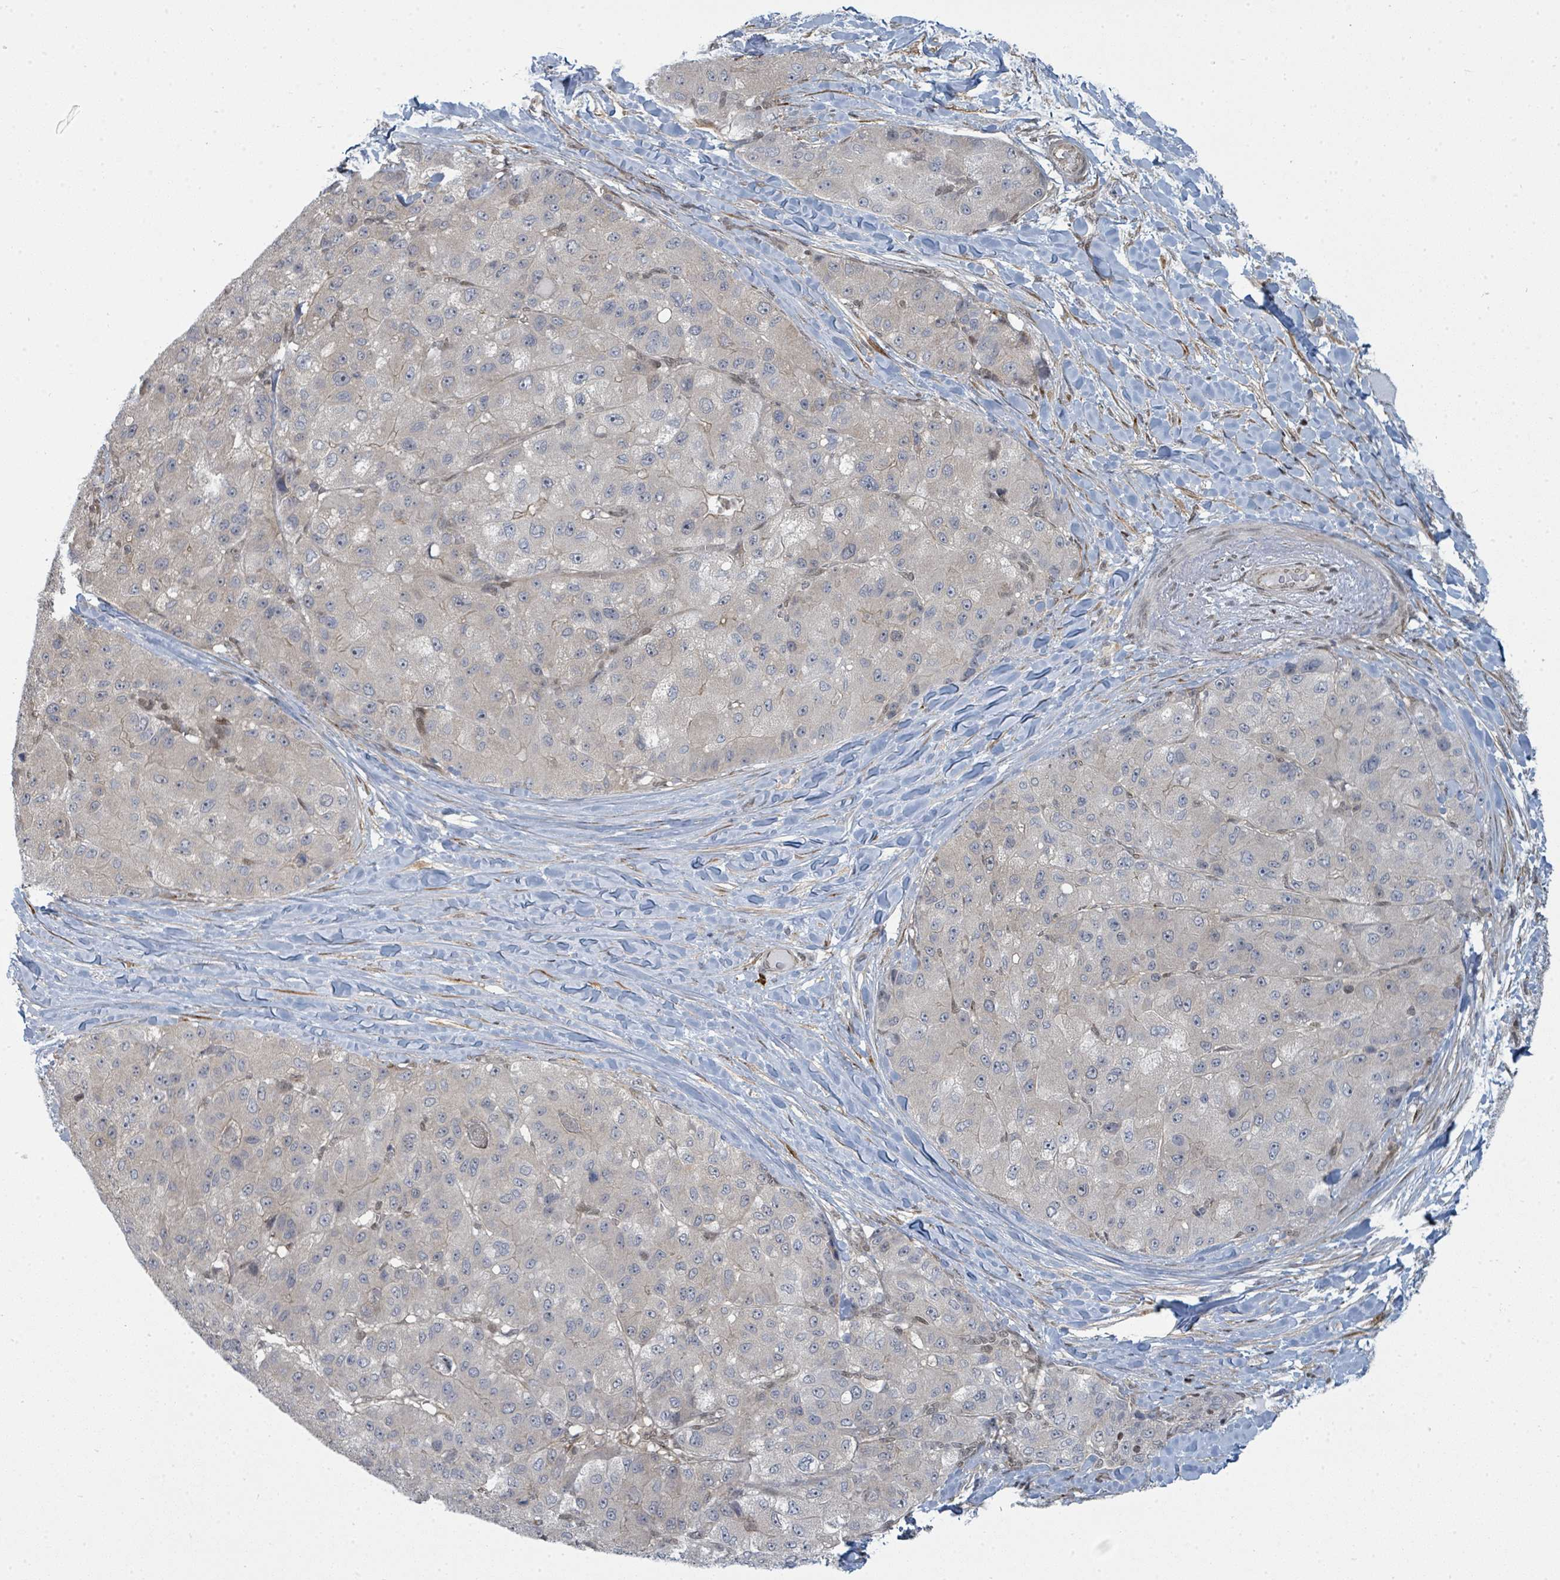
{"staining": {"intensity": "negative", "quantity": "none", "location": "none"}, "tissue": "liver cancer", "cell_type": "Tumor cells", "image_type": "cancer", "snomed": [{"axis": "morphology", "description": "Carcinoma, Hepatocellular, NOS"}, {"axis": "topography", "description": "Liver"}], "caption": "This is a photomicrograph of IHC staining of liver cancer, which shows no expression in tumor cells.", "gene": "PSMG2", "patient": {"sex": "male", "age": 80}}